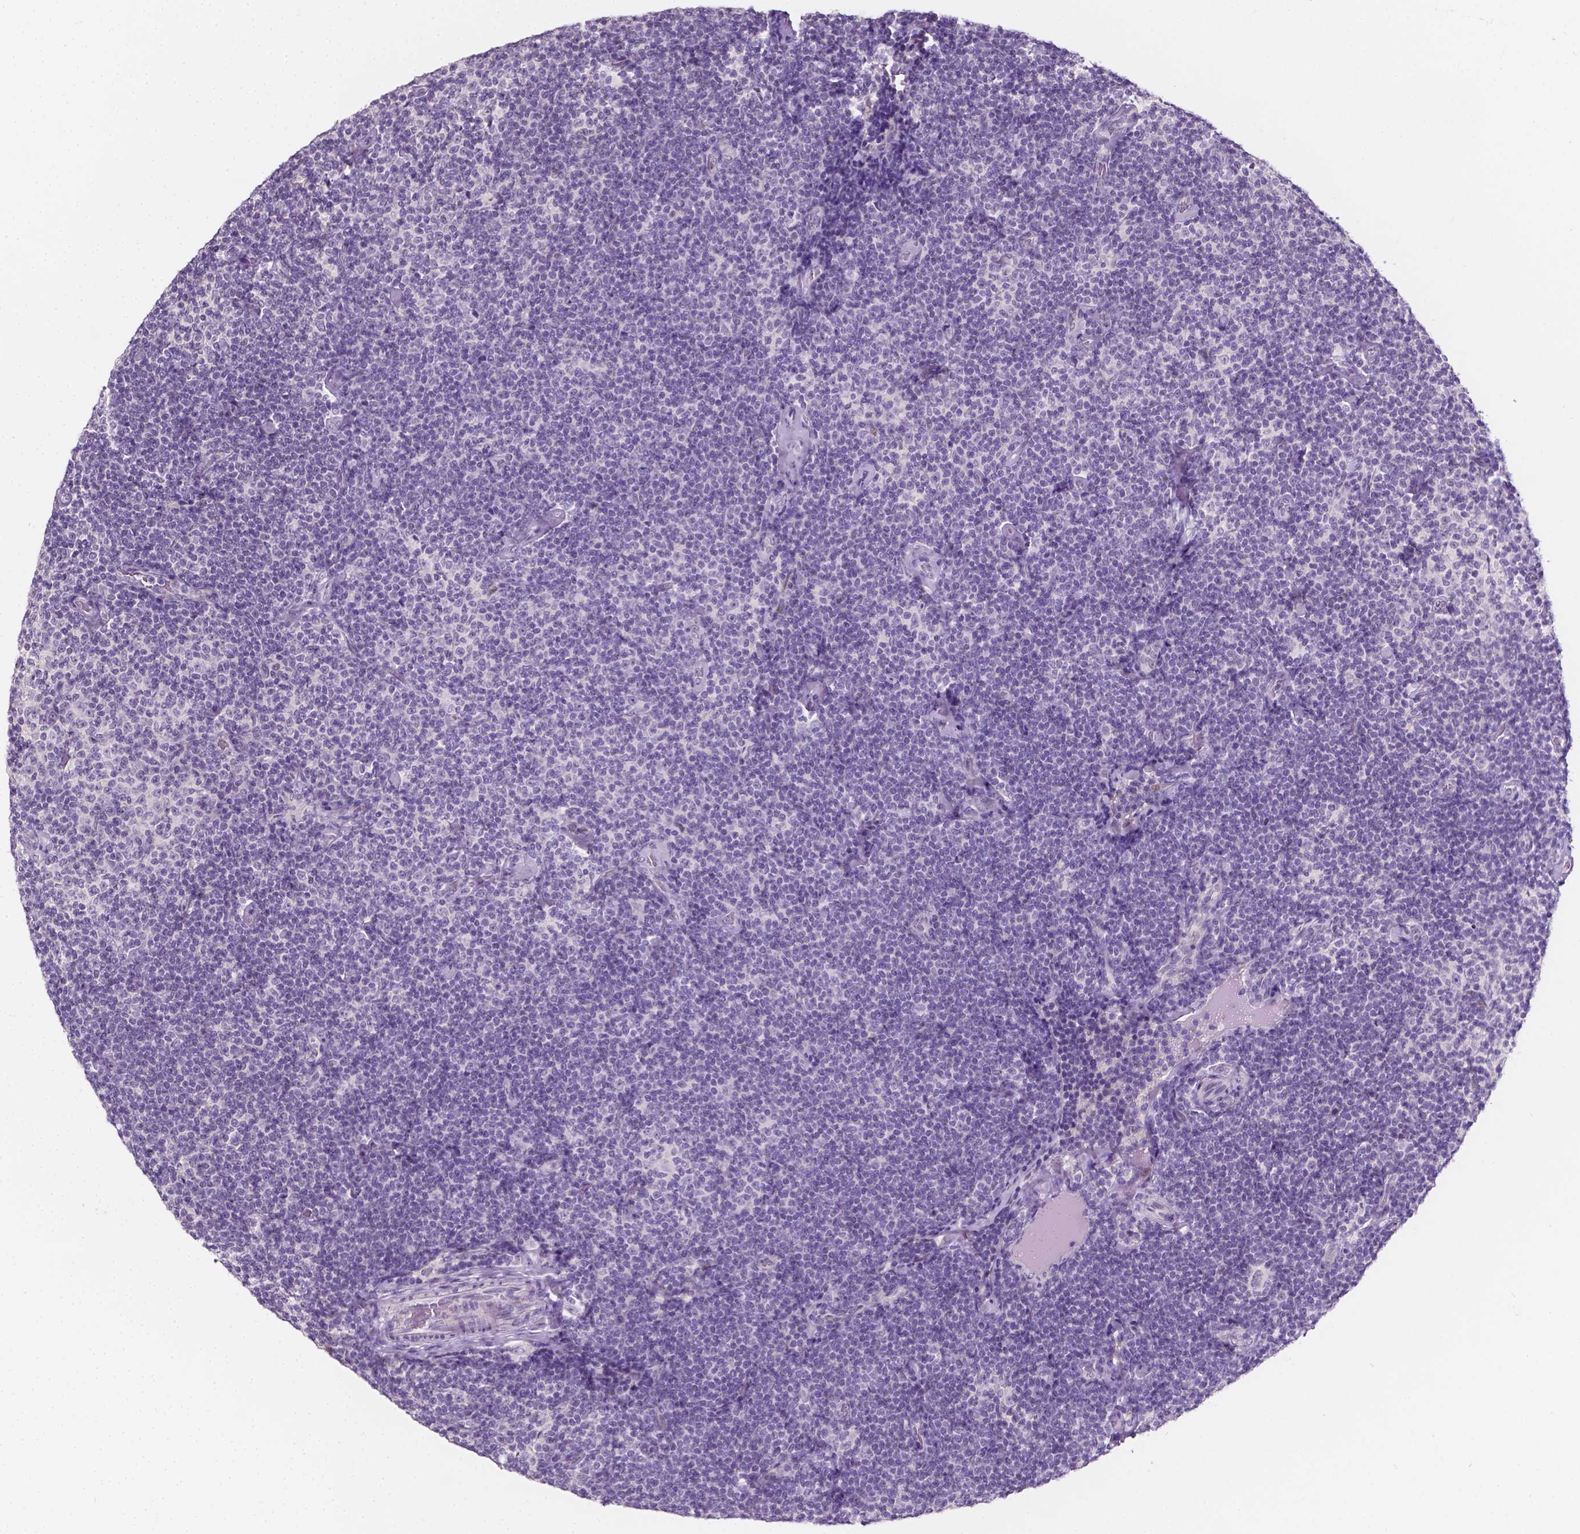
{"staining": {"intensity": "negative", "quantity": "none", "location": "none"}, "tissue": "lymphoma", "cell_type": "Tumor cells", "image_type": "cancer", "snomed": [{"axis": "morphology", "description": "Malignant lymphoma, non-Hodgkin's type, Low grade"}, {"axis": "topography", "description": "Lymph node"}], "caption": "Immunohistochemistry (IHC) image of neoplastic tissue: human lymphoma stained with DAB shows no significant protein staining in tumor cells.", "gene": "TAL1", "patient": {"sex": "male", "age": 81}}